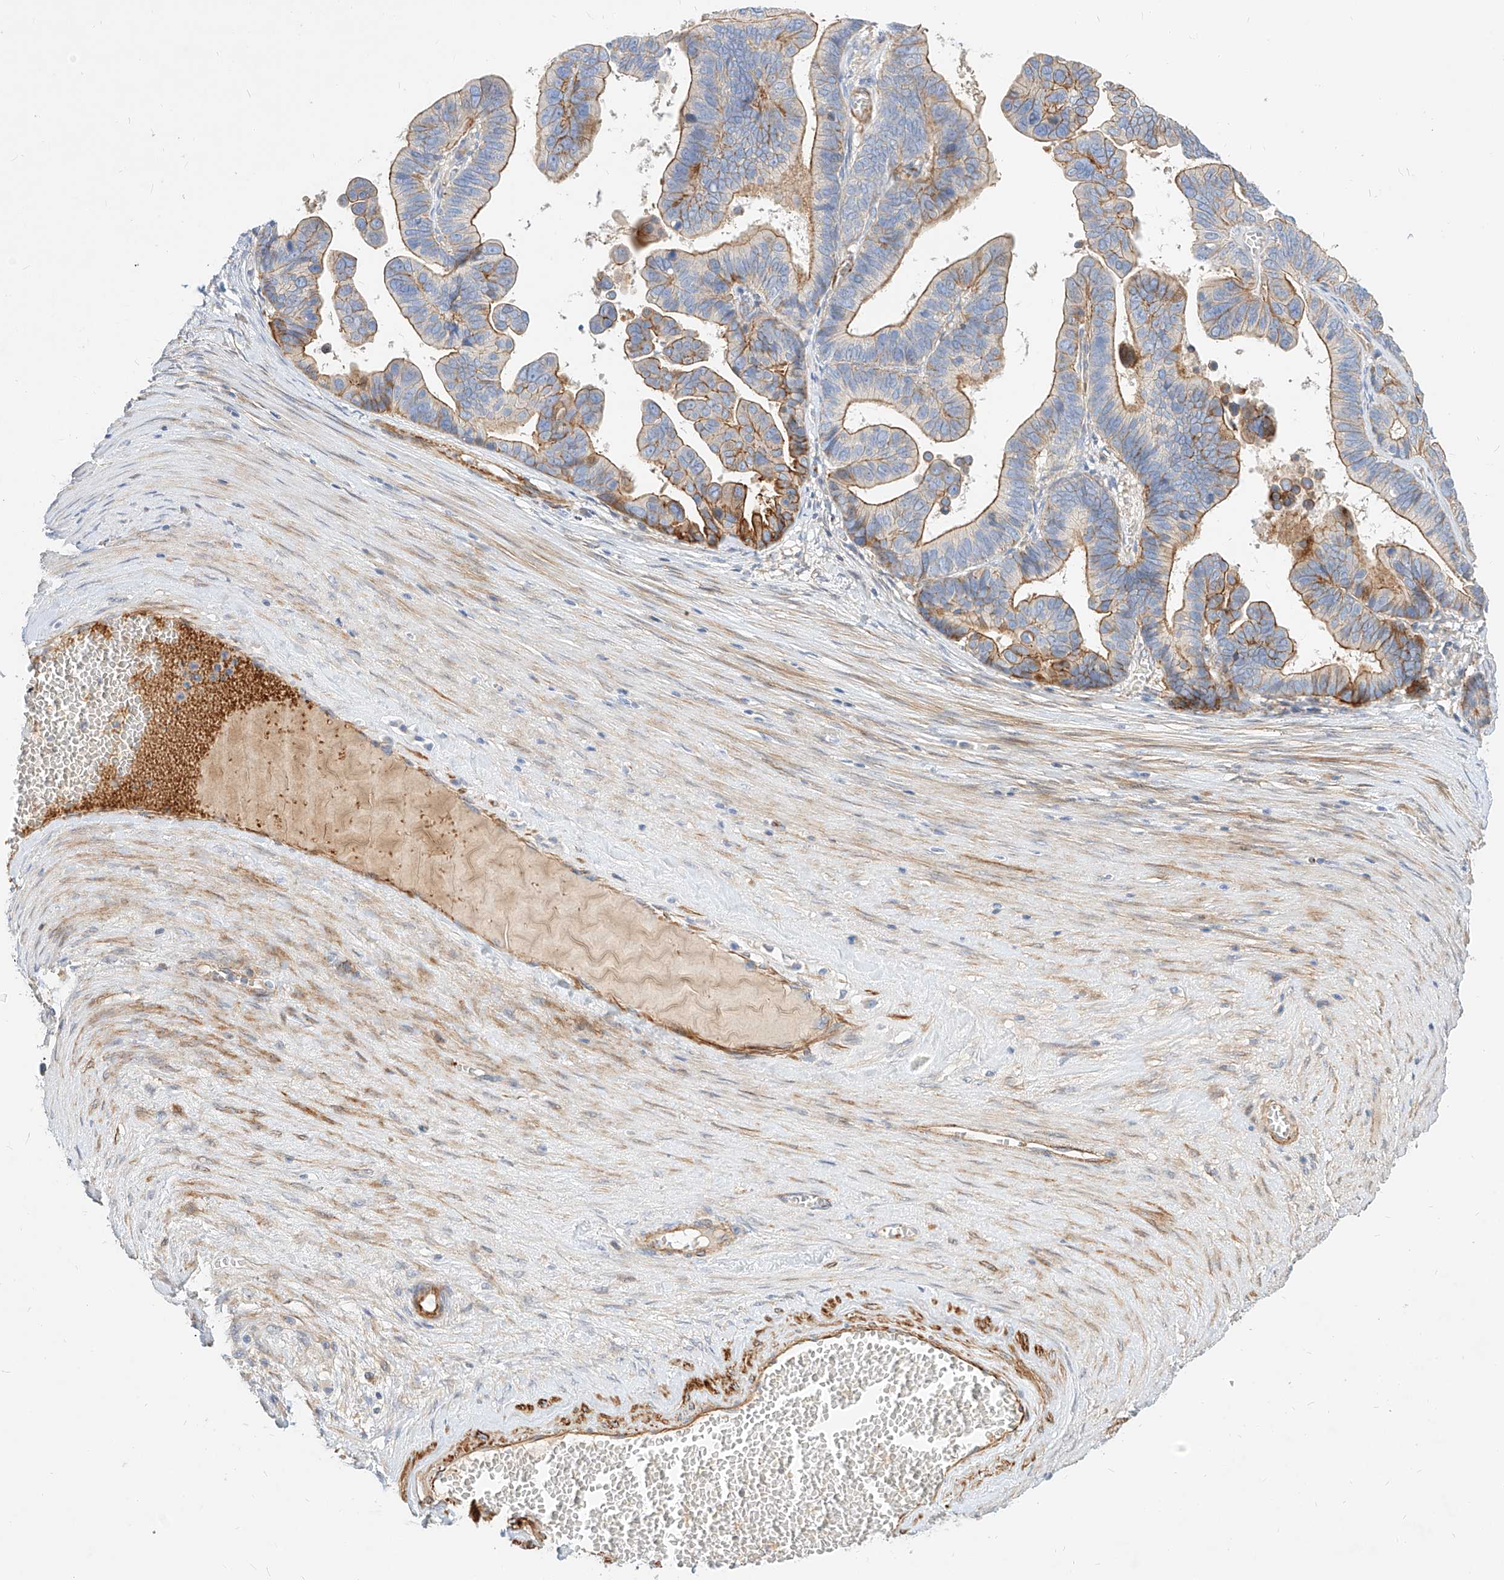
{"staining": {"intensity": "moderate", "quantity": "25%-75%", "location": "cytoplasmic/membranous"}, "tissue": "ovarian cancer", "cell_type": "Tumor cells", "image_type": "cancer", "snomed": [{"axis": "morphology", "description": "Cystadenocarcinoma, serous, NOS"}, {"axis": "topography", "description": "Ovary"}], "caption": "Immunohistochemical staining of serous cystadenocarcinoma (ovarian) shows medium levels of moderate cytoplasmic/membranous staining in approximately 25%-75% of tumor cells. The staining was performed using DAB (3,3'-diaminobenzidine) to visualize the protein expression in brown, while the nuclei were stained in blue with hematoxylin (Magnification: 20x).", "gene": "KCNH5", "patient": {"sex": "female", "age": 56}}